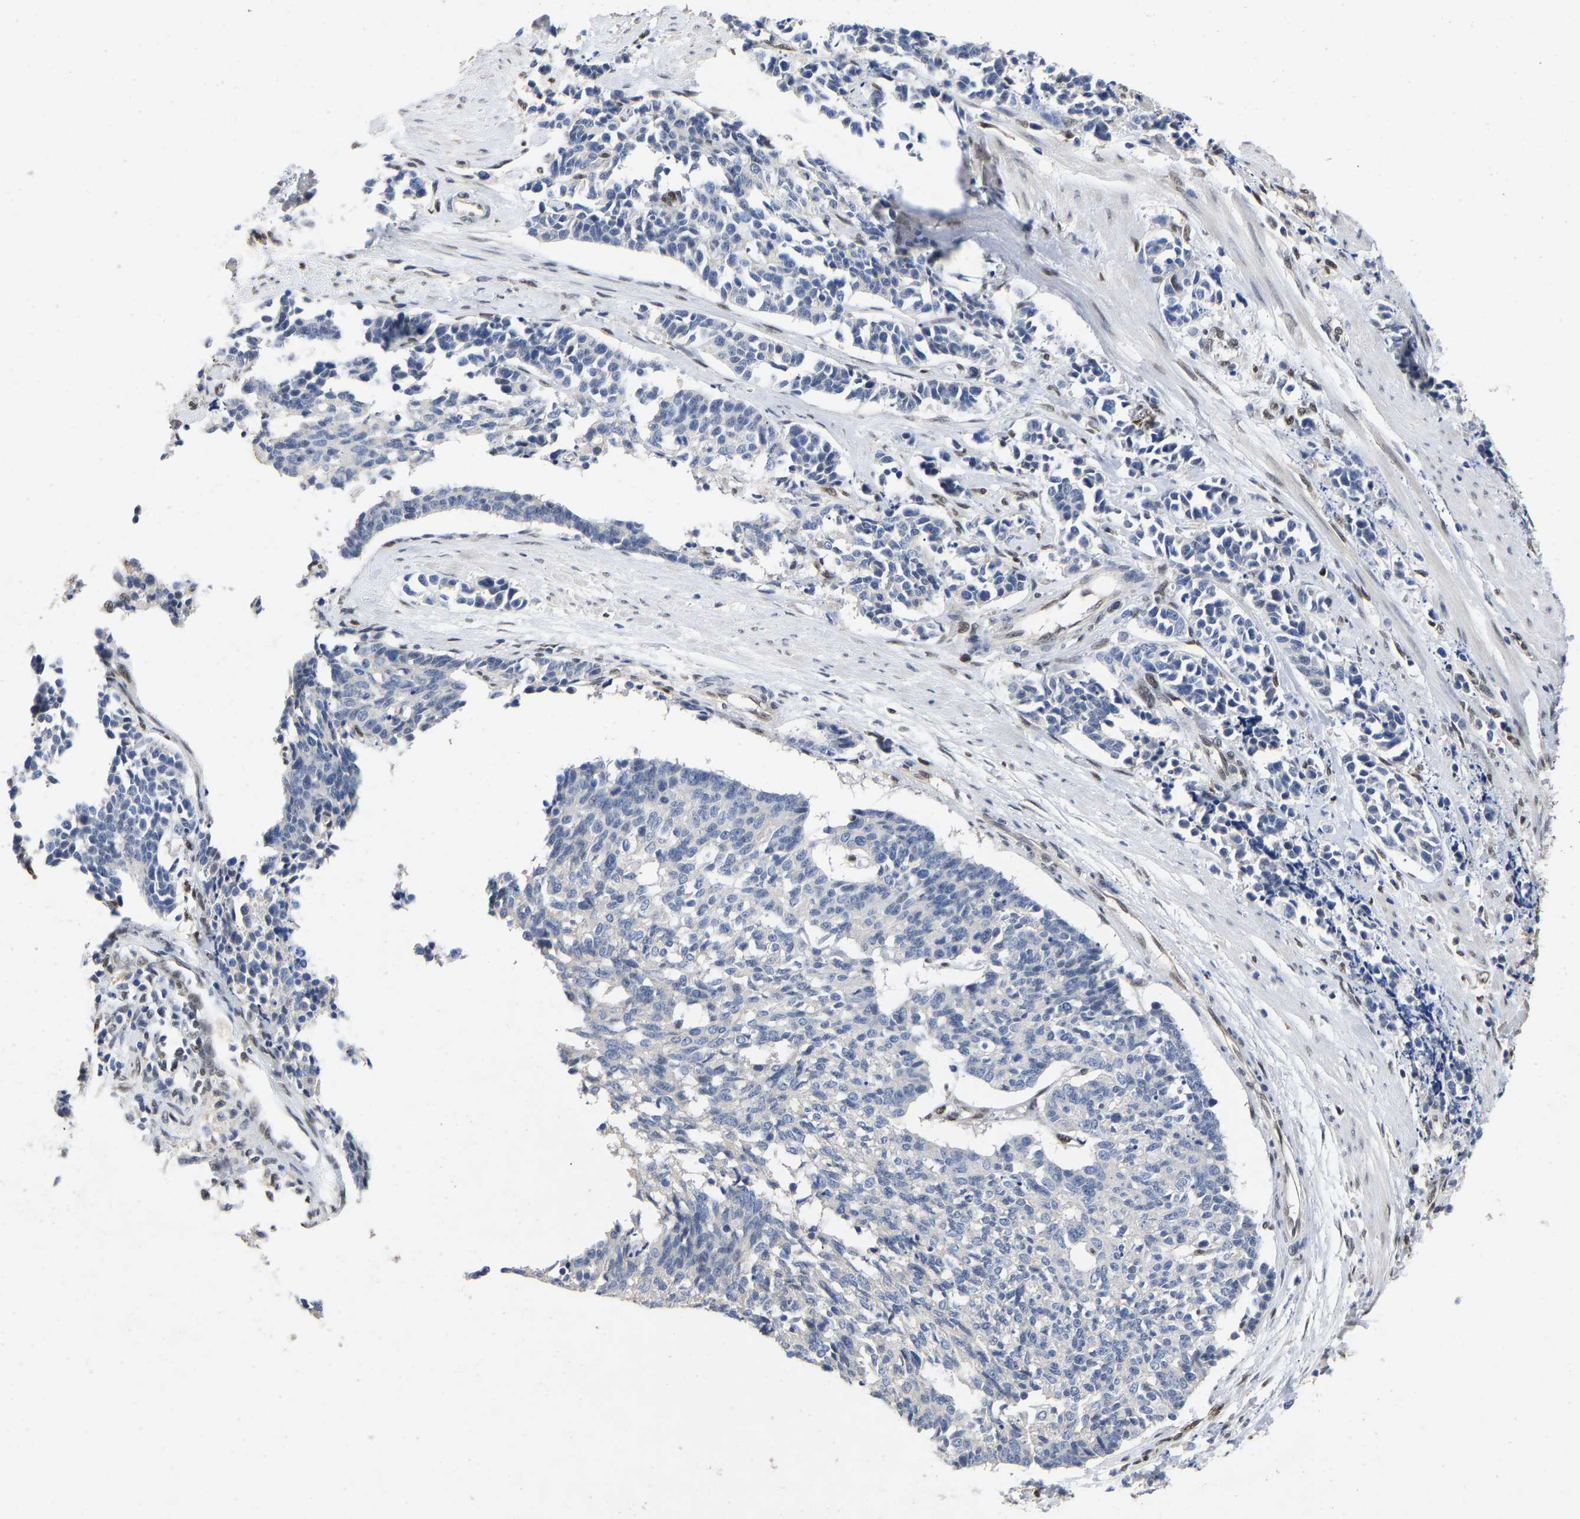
{"staining": {"intensity": "negative", "quantity": "none", "location": "none"}, "tissue": "cervical cancer", "cell_type": "Tumor cells", "image_type": "cancer", "snomed": [{"axis": "morphology", "description": "Squamous cell carcinoma, NOS"}, {"axis": "topography", "description": "Cervix"}], "caption": "High magnification brightfield microscopy of squamous cell carcinoma (cervical) stained with DAB (3,3'-diaminobenzidine) (brown) and counterstained with hematoxylin (blue): tumor cells show no significant staining. (Brightfield microscopy of DAB immunohistochemistry (IHC) at high magnification).", "gene": "QKI", "patient": {"sex": "female", "age": 35}}